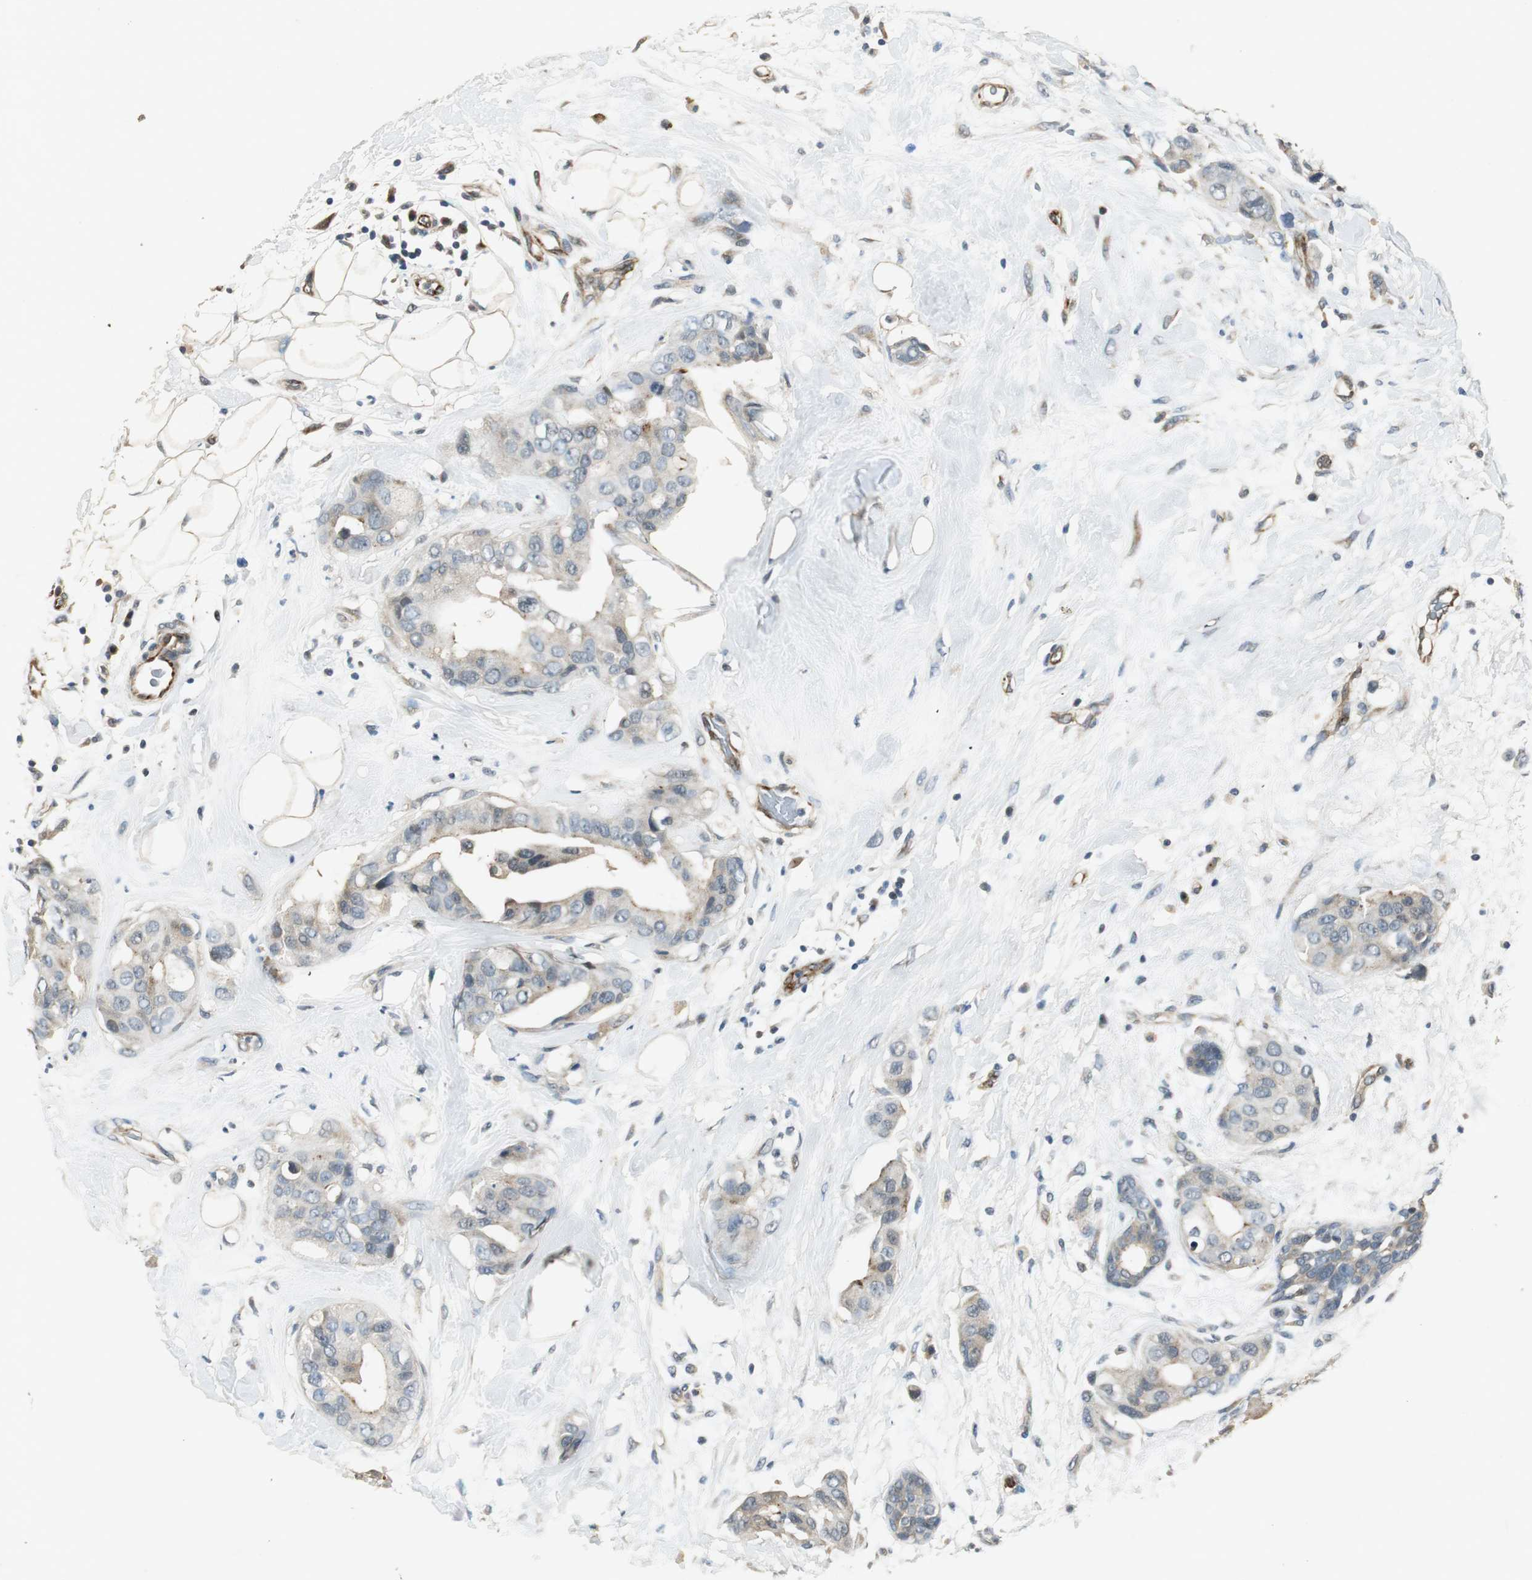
{"staining": {"intensity": "weak", "quantity": ">75%", "location": "cytoplasmic/membranous"}, "tissue": "breast cancer", "cell_type": "Tumor cells", "image_type": "cancer", "snomed": [{"axis": "morphology", "description": "Duct carcinoma"}, {"axis": "topography", "description": "Breast"}], "caption": "The photomicrograph demonstrates a brown stain indicating the presence of a protein in the cytoplasmic/membranous of tumor cells in breast cancer (invasive ductal carcinoma). The staining is performed using DAB (3,3'-diaminobenzidine) brown chromogen to label protein expression. The nuclei are counter-stained blue using hematoxylin.", "gene": "PSMB4", "patient": {"sex": "female", "age": 40}}